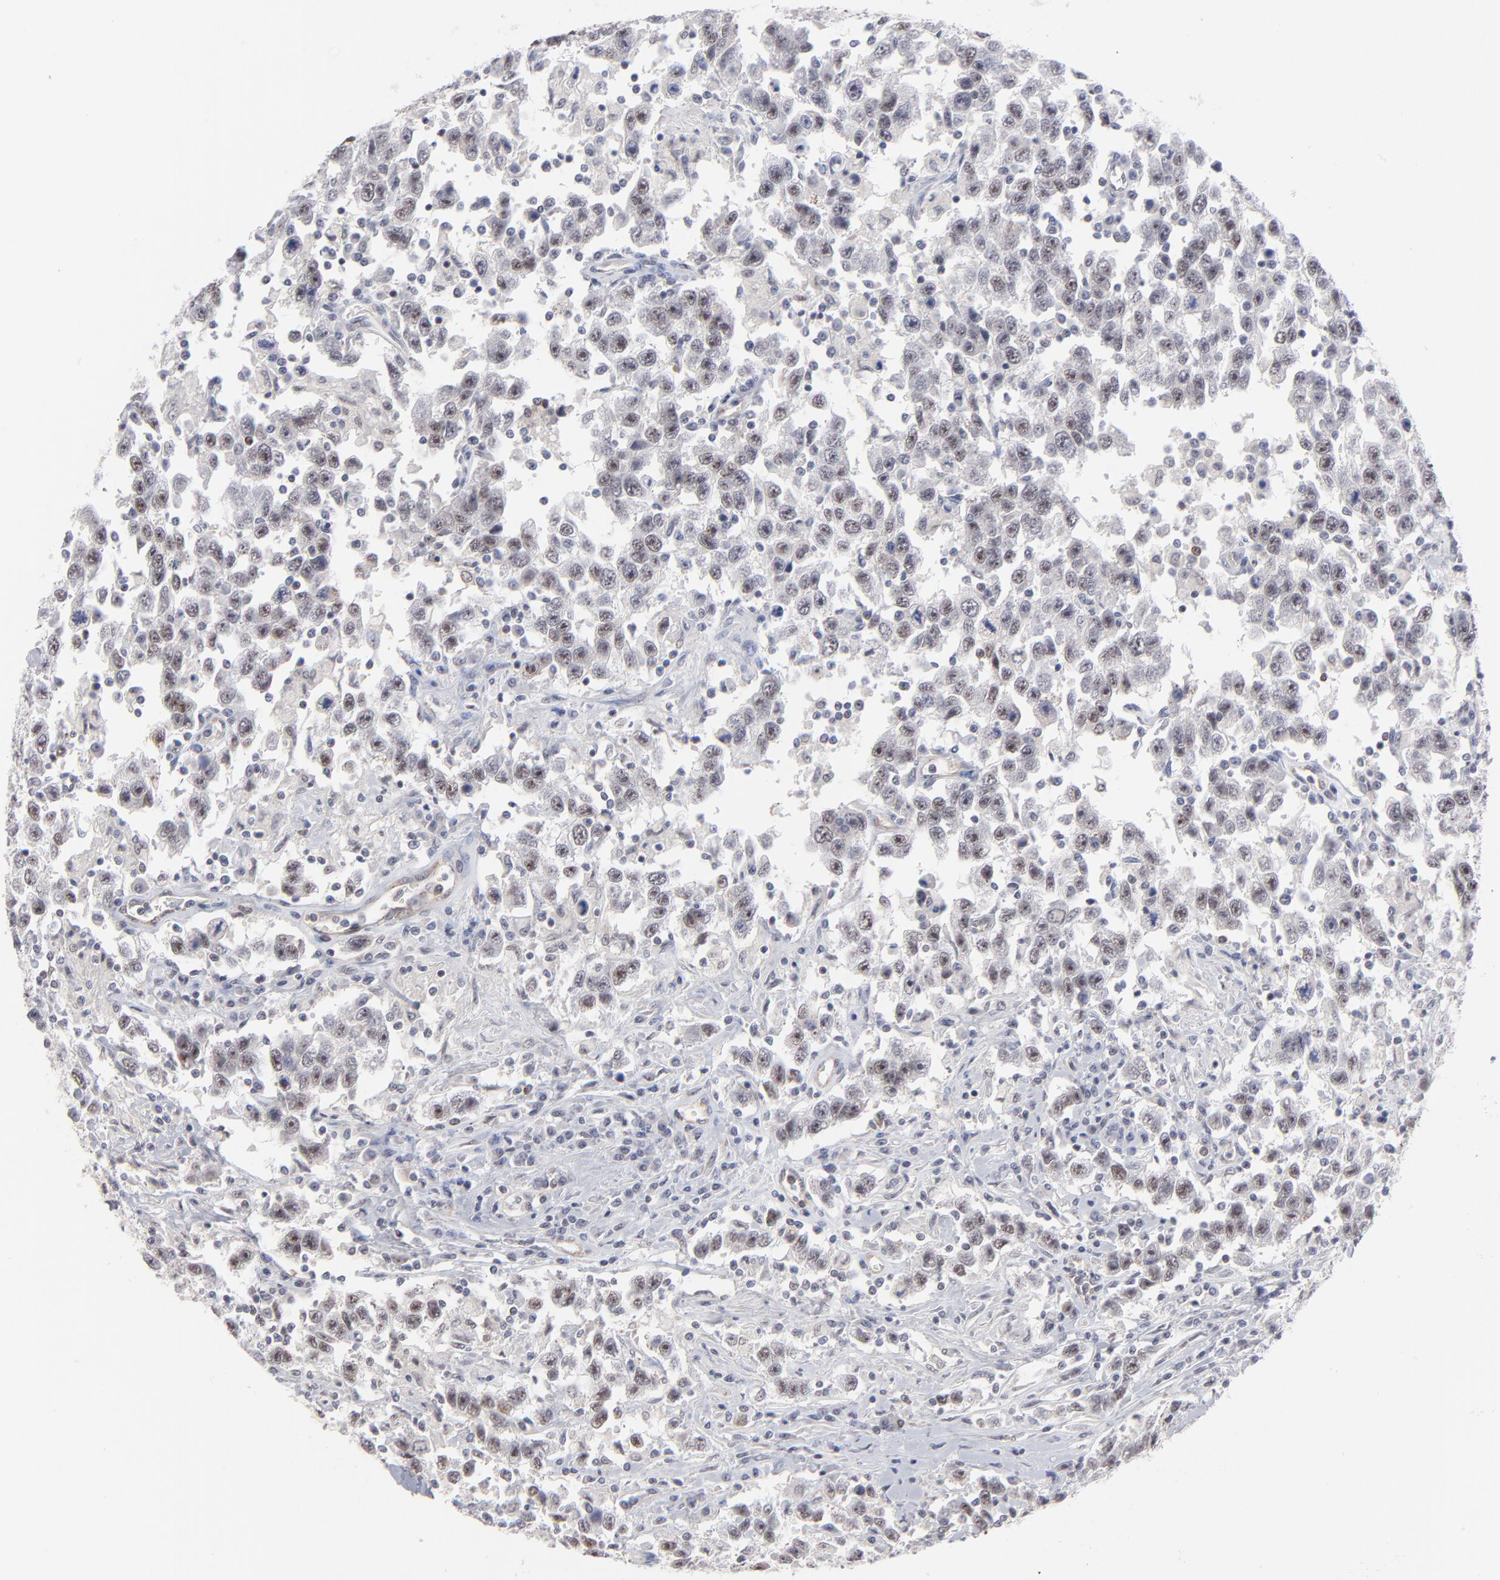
{"staining": {"intensity": "moderate", "quantity": "25%-75%", "location": "cytoplasmic/membranous,nuclear"}, "tissue": "testis cancer", "cell_type": "Tumor cells", "image_type": "cancer", "snomed": [{"axis": "morphology", "description": "Seminoma, NOS"}, {"axis": "topography", "description": "Testis"}], "caption": "Immunohistochemical staining of testis cancer reveals moderate cytoplasmic/membranous and nuclear protein positivity in about 25%-75% of tumor cells. (brown staining indicates protein expression, while blue staining denotes nuclei).", "gene": "NBN", "patient": {"sex": "male", "age": 41}}